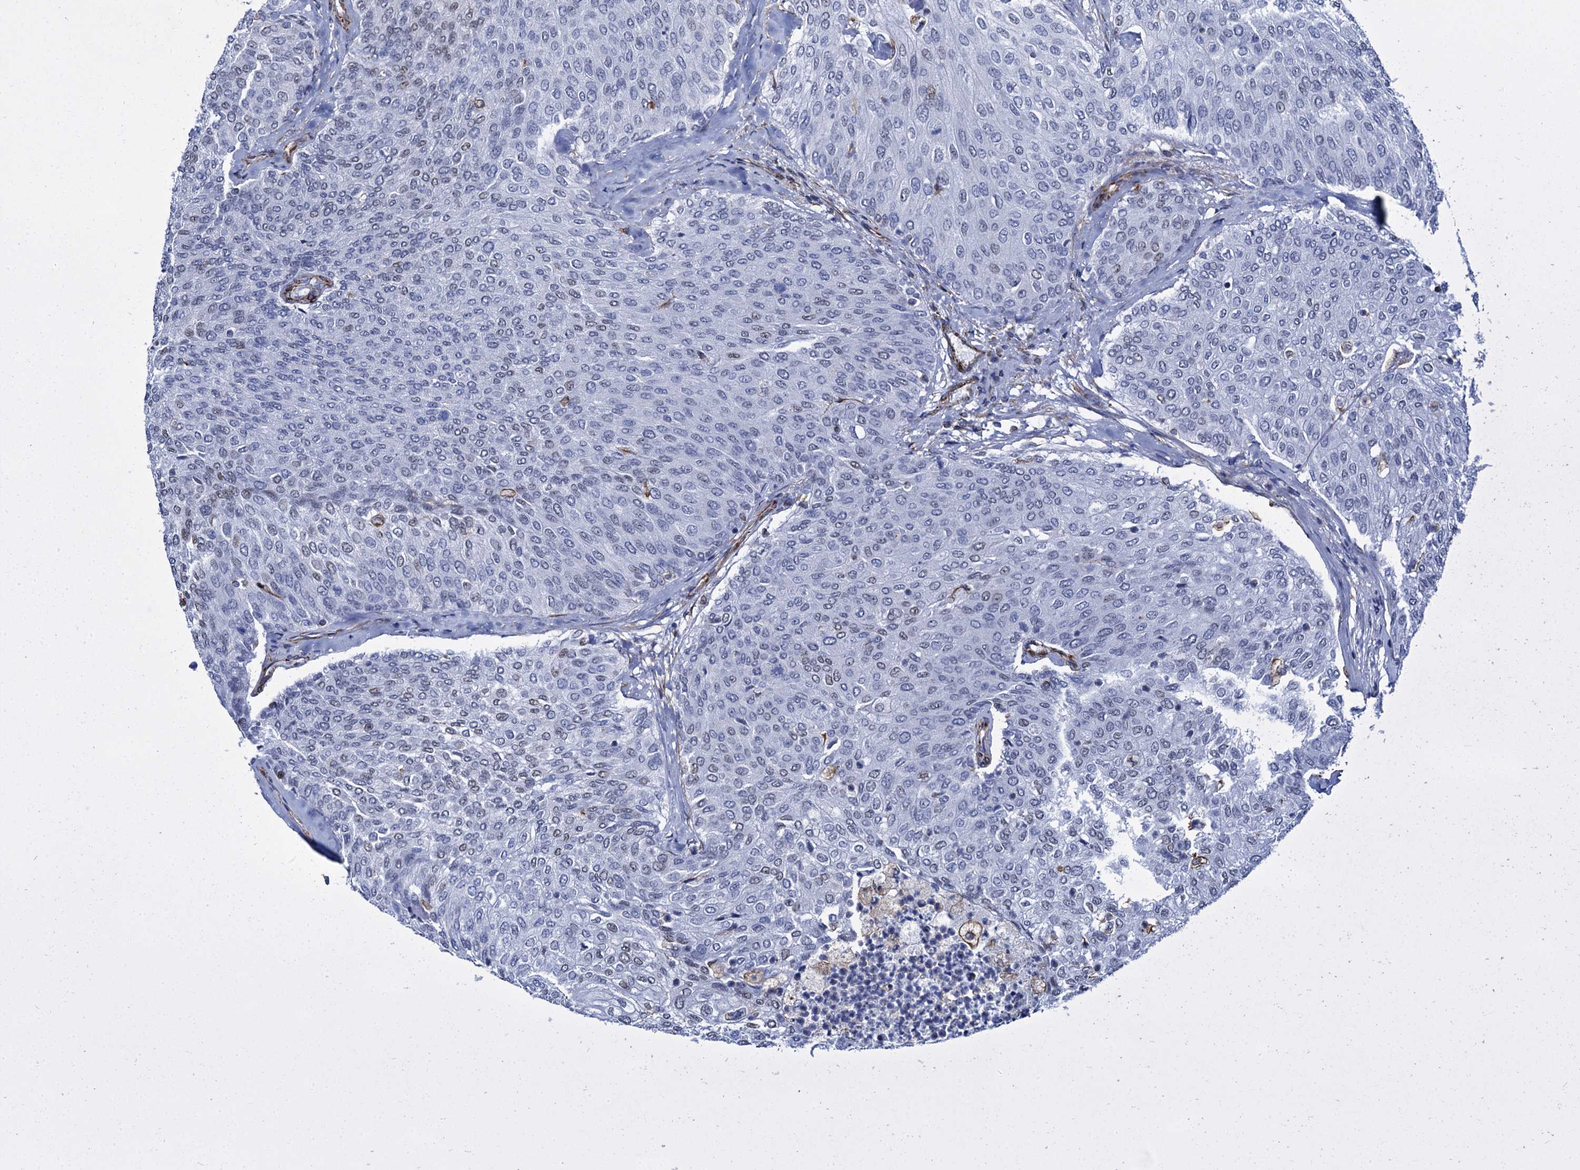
{"staining": {"intensity": "moderate", "quantity": "<25%", "location": "nuclear"}, "tissue": "urothelial cancer", "cell_type": "Tumor cells", "image_type": "cancer", "snomed": [{"axis": "morphology", "description": "Urothelial carcinoma, Low grade"}, {"axis": "topography", "description": "Urinary bladder"}], "caption": "Immunohistochemistry (IHC) image of neoplastic tissue: urothelial cancer stained using immunohistochemistry reveals low levels of moderate protein expression localized specifically in the nuclear of tumor cells, appearing as a nuclear brown color.", "gene": "PGM2", "patient": {"sex": "female", "age": 79}}